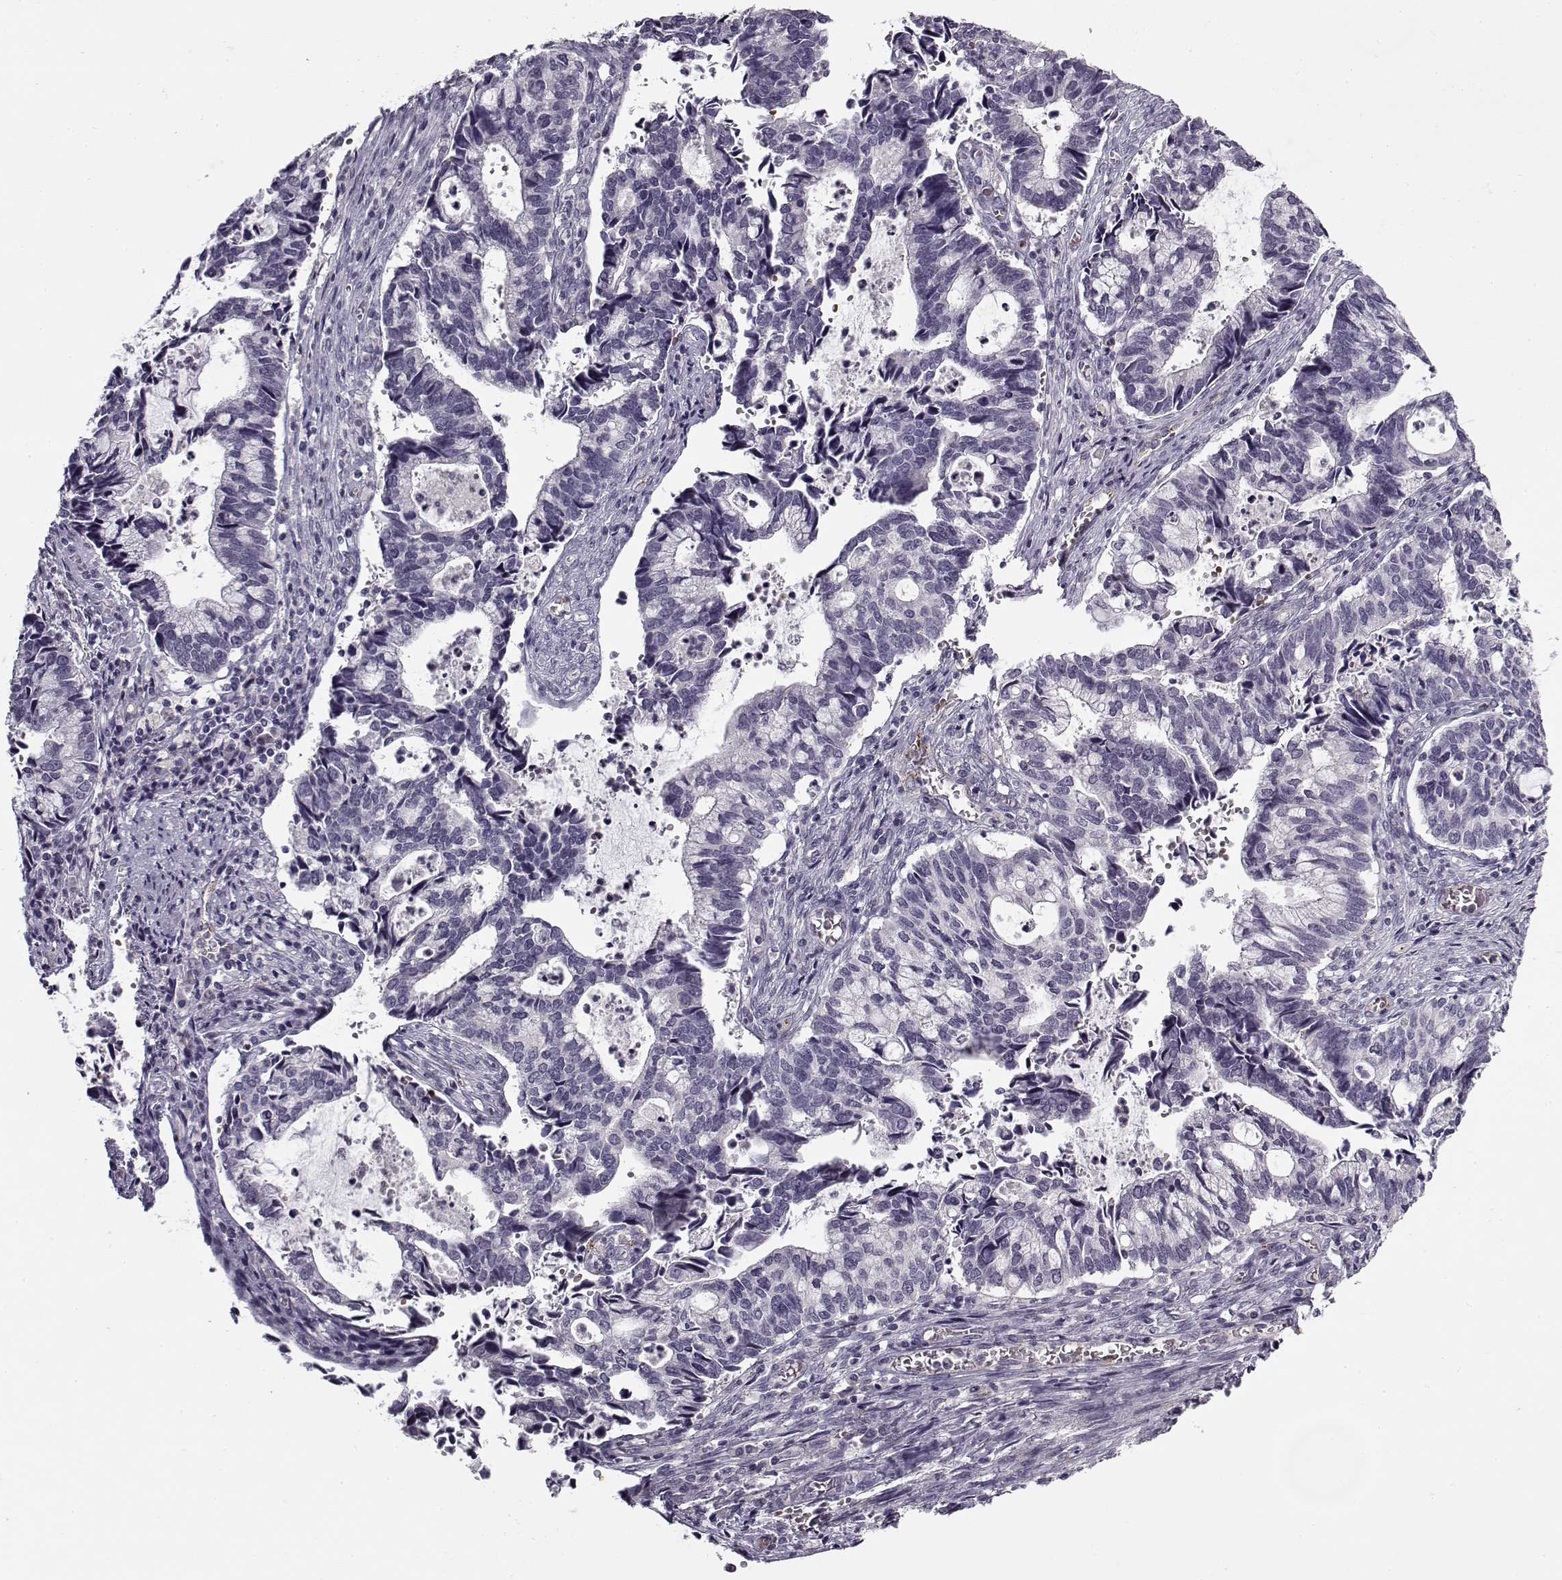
{"staining": {"intensity": "negative", "quantity": "none", "location": "none"}, "tissue": "cervical cancer", "cell_type": "Tumor cells", "image_type": "cancer", "snomed": [{"axis": "morphology", "description": "Adenocarcinoma, NOS"}, {"axis": "topography", "description": "Cervix"}], "caption": "Immunohistochemical staining of adenocarcinoma (cervical) demonstrates no significant expression in tumor cells.", "gene": "SNCA", "patient": {"sex": "female", "age": 42}}